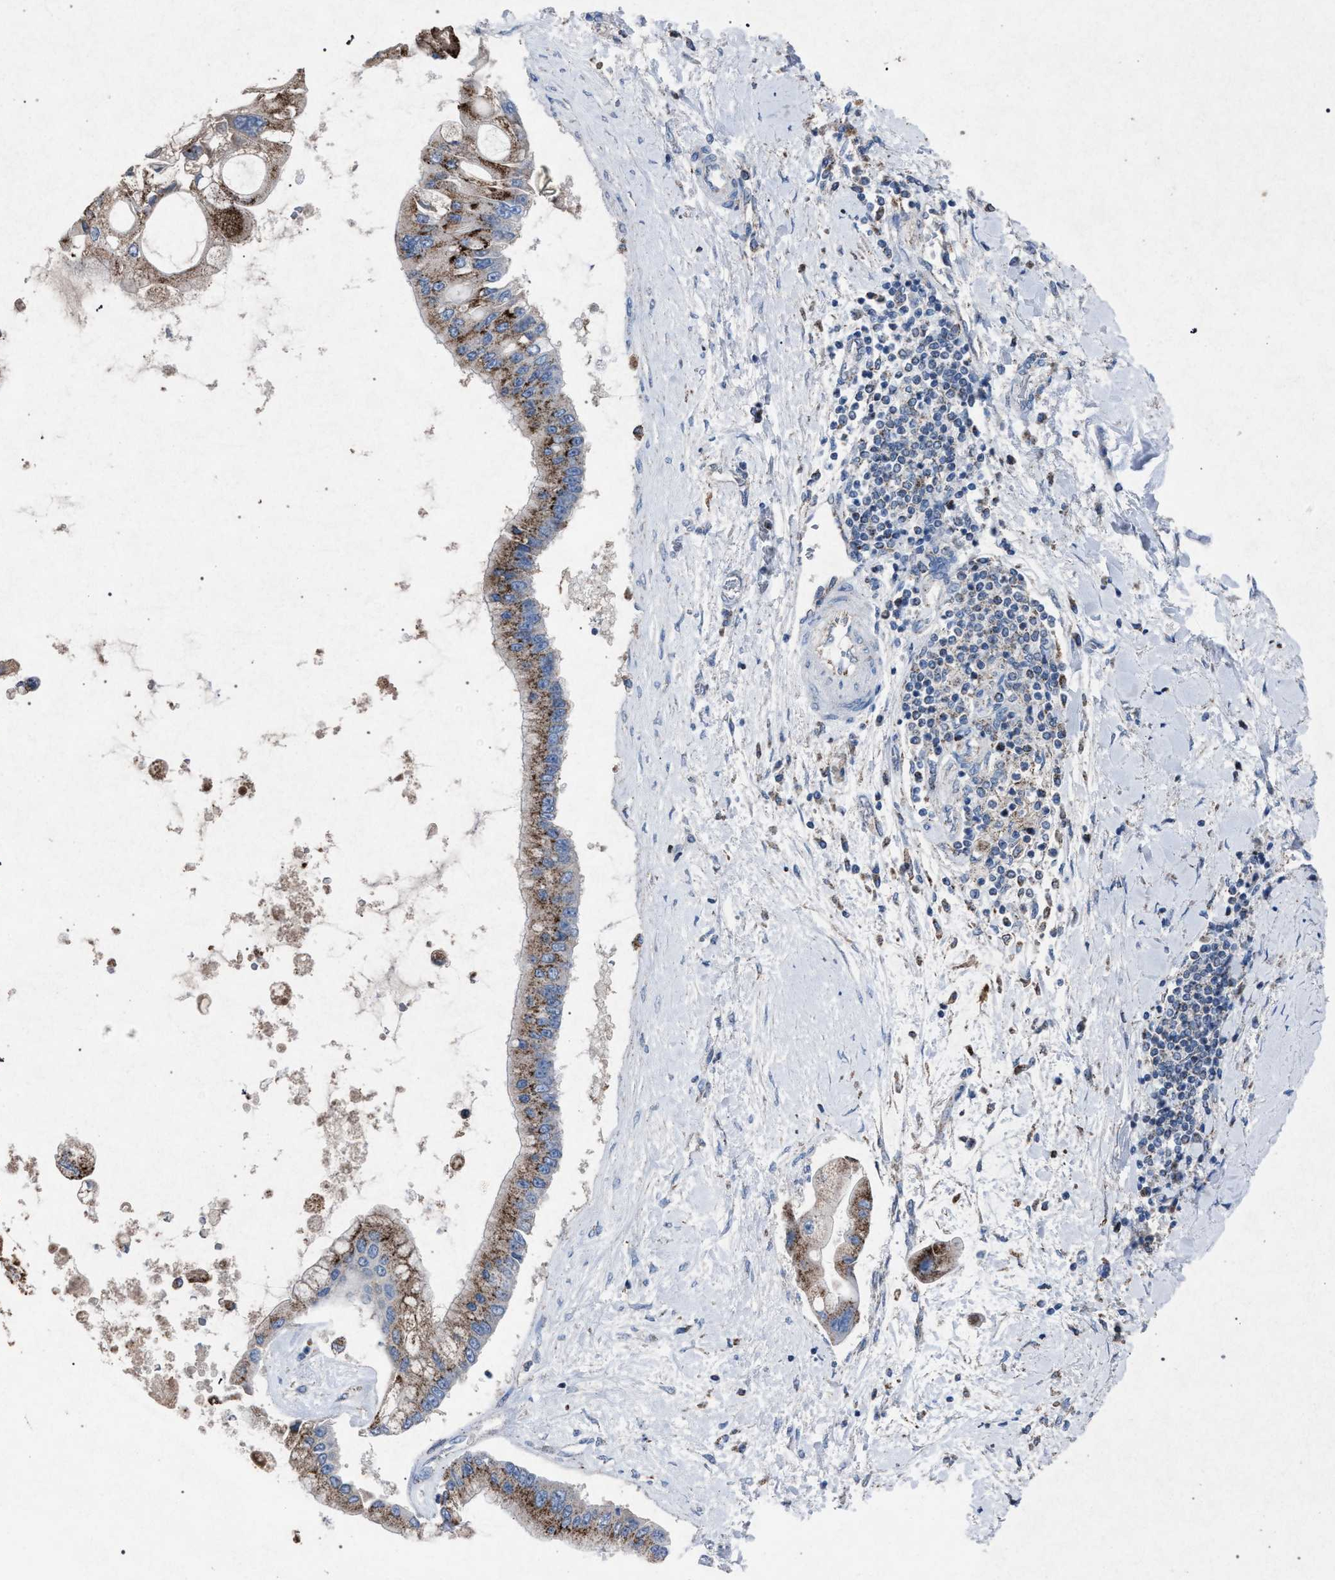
{"staining": {"intensity": "moderate", "quantity": ">75%", "location": "cytoplasmic/membranous"}, "tissue": "liver cancer", "cell_type": "Tumor cells", "image_type": "cancer", "snomed": [{"axis": "morphology", "description": "Cholangiocarcinoma"}, {"axis": "topography", "description": "Liver"}], "caption": "A photomicrograph showing moderate cytoplasmic/membranous positivity in about >75% of tumor cells in liver cholangiocarcinoma, as visualized by brown immunohistochemical staining.", "gene": "HSD17B4", "patient": {"sex": "male", "age": 50}}